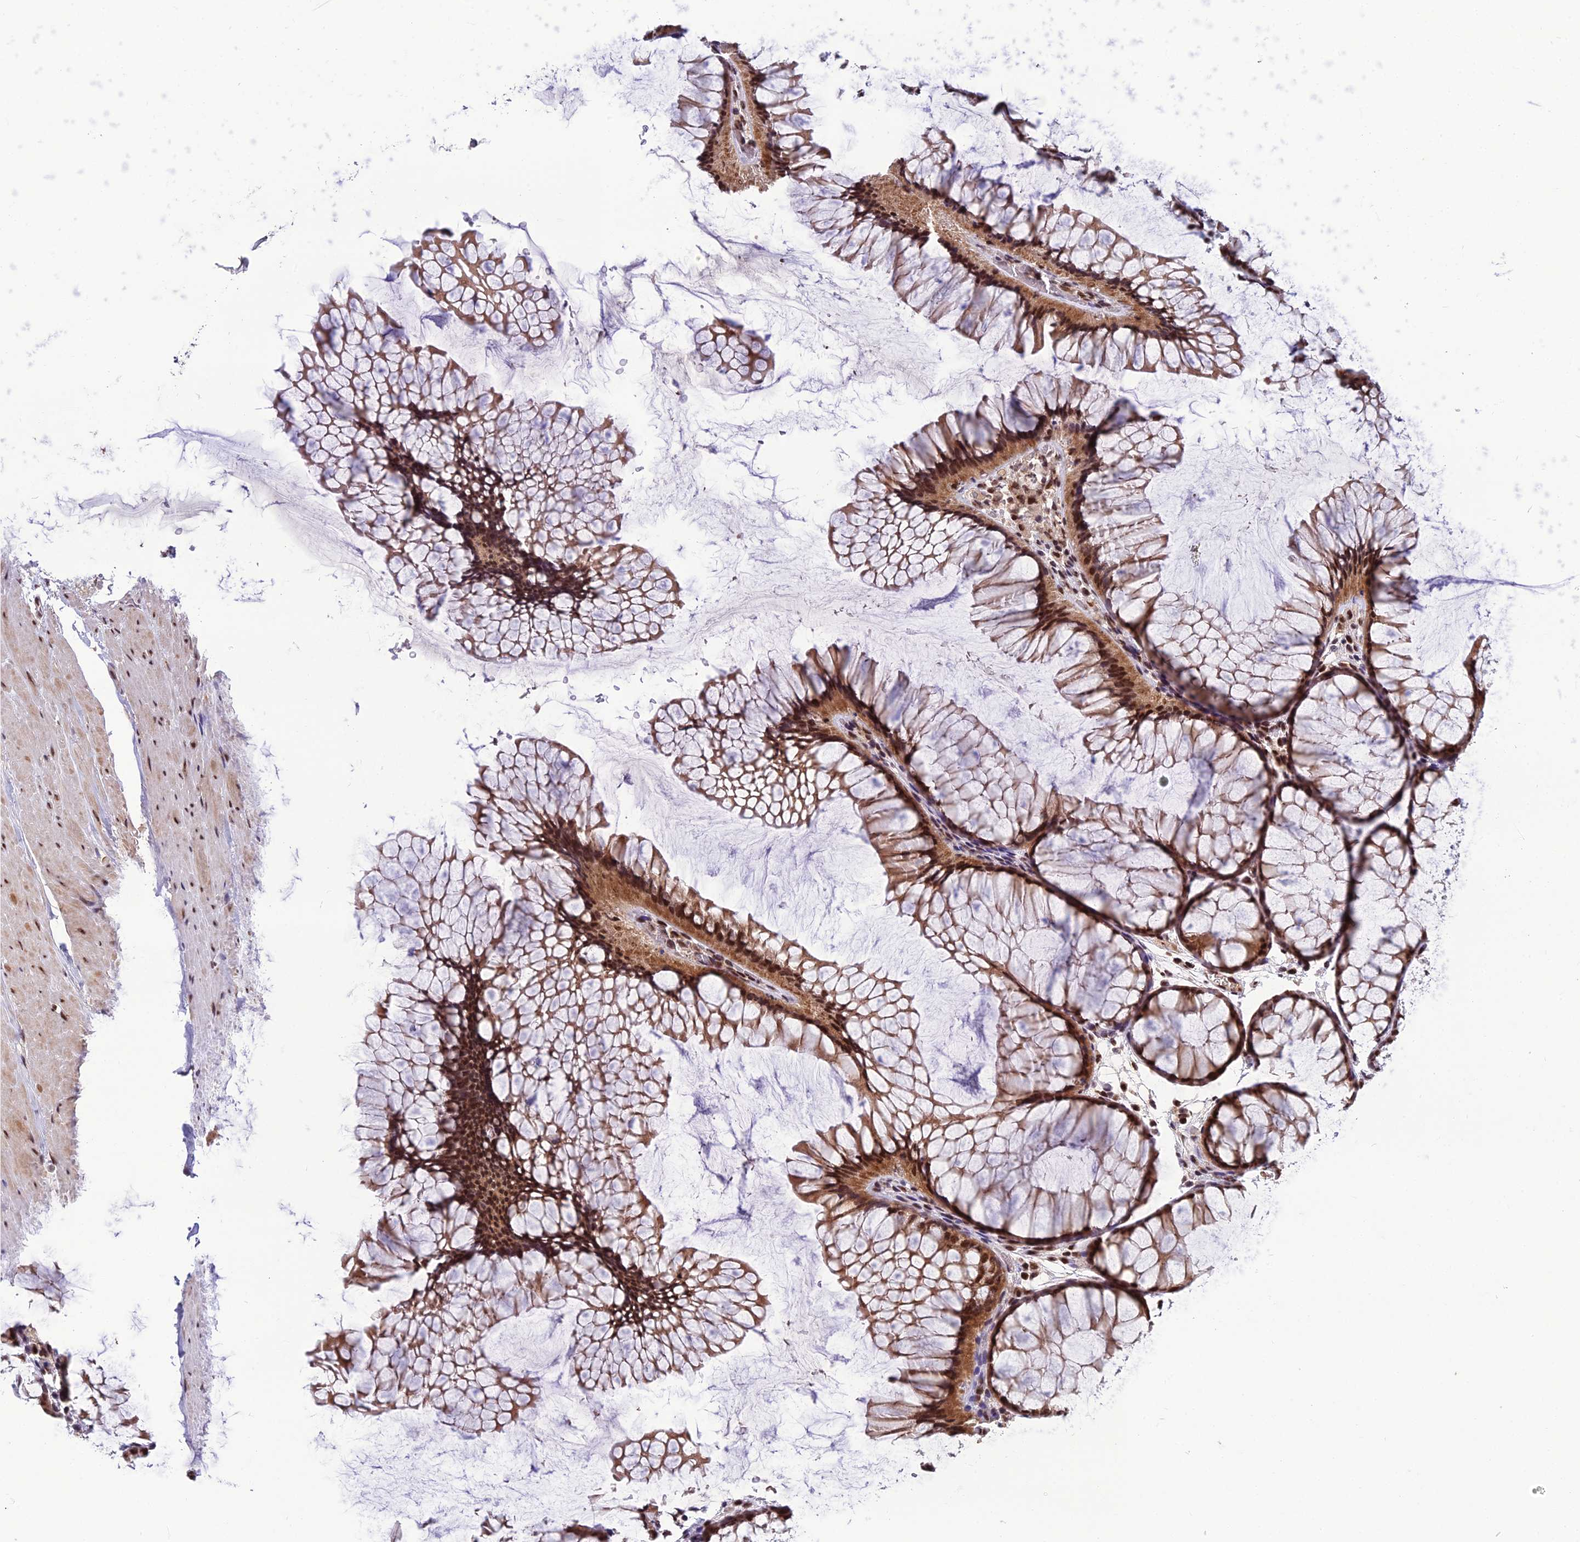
{"staining": {"intensity": "moderate", "quantity": ">75%", "location": "nuclear"}, "tissue": "colon", "cell_type": "Endothelial cells", "image_type": "normal", "snomed": [{"axis": "morphology", "description": "Normal tissue, NOS"}, {"axis": "topography", "description": "Colon"}], "caption": "An immunohistochemistry (IHC) image of unremarkable tissue is shown. Protein staining in brown shows moderate nuclear positivity in colon within endothelial cells.", "gene": "ARL2", "patient": {"sex": "female", "age": 82}}